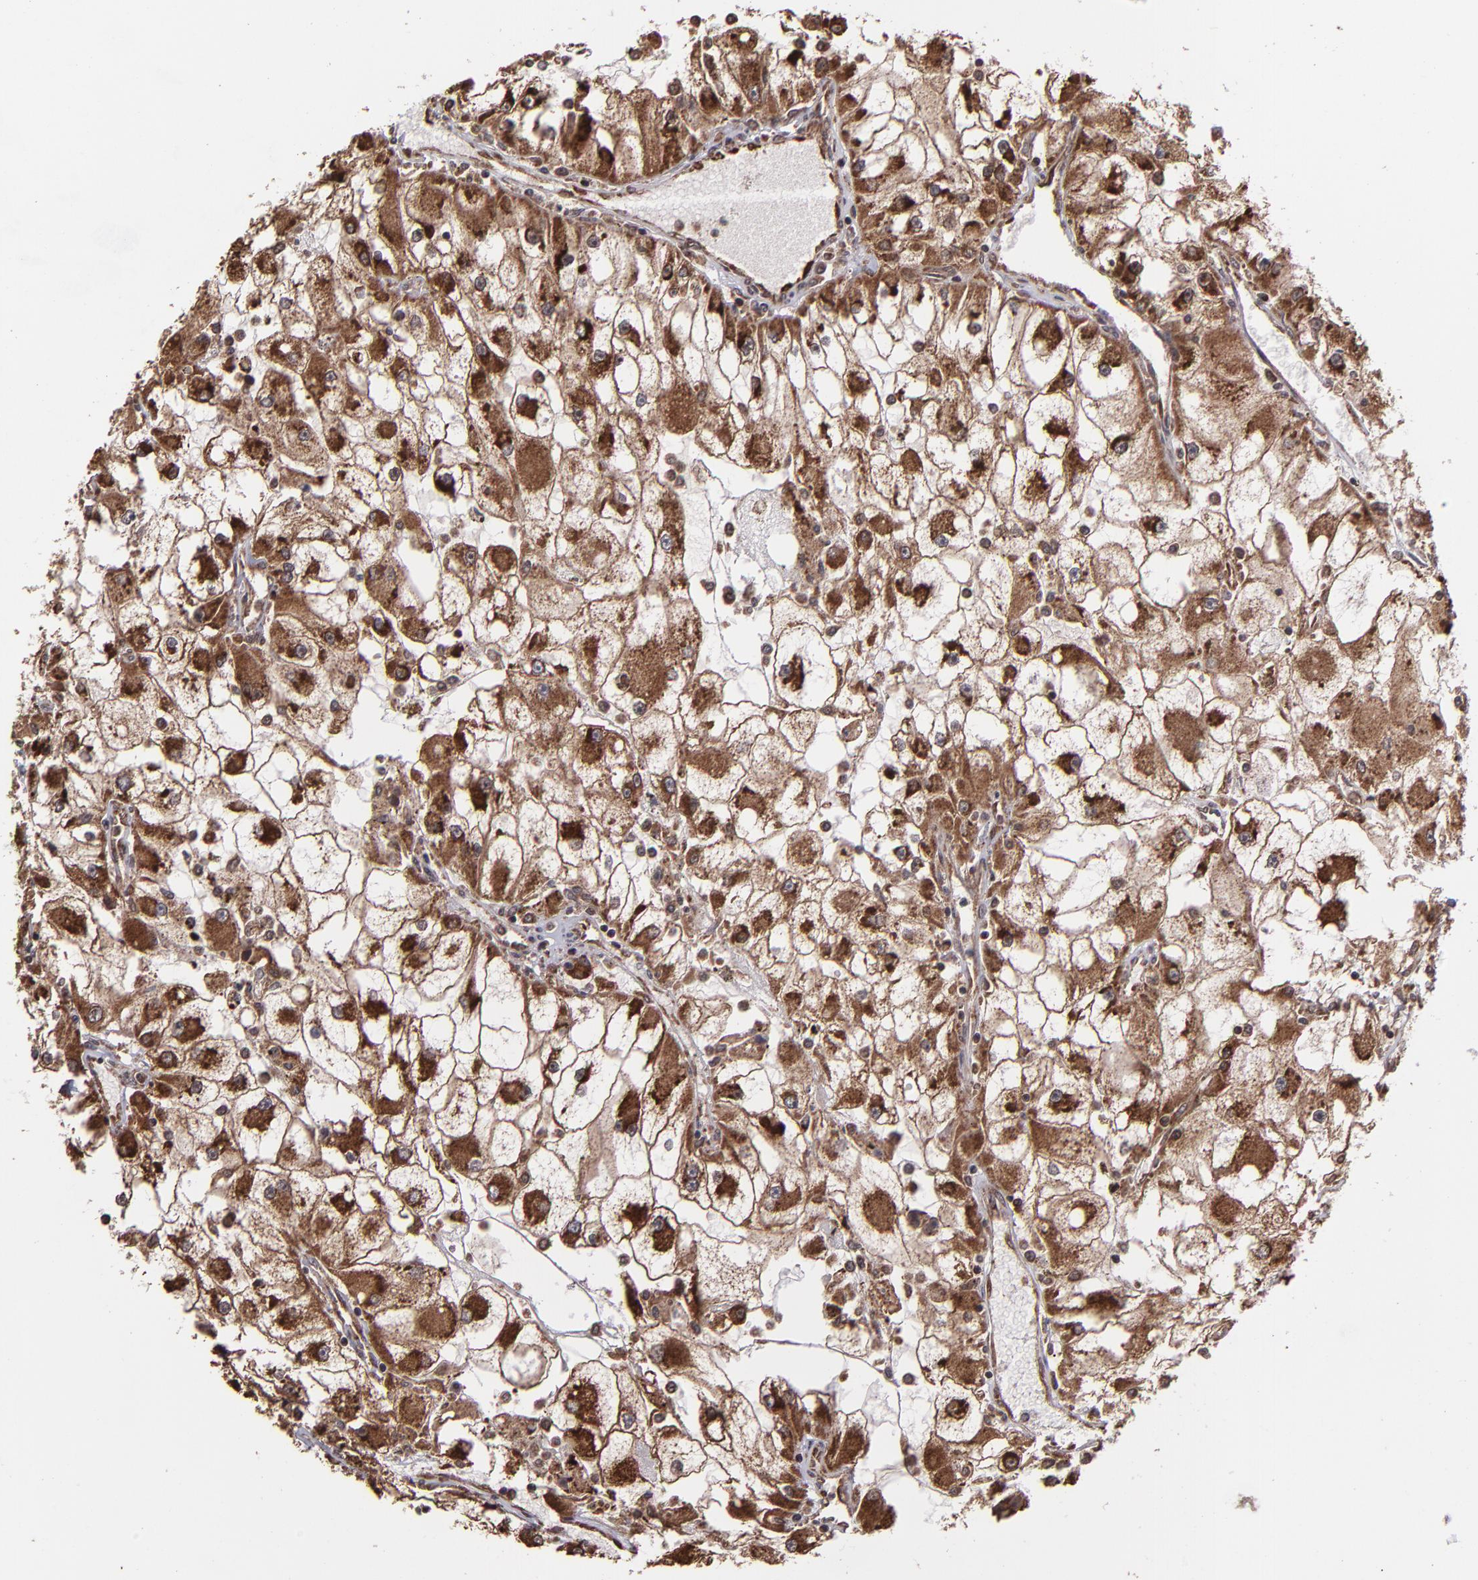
{"staining": {"intensity": "strong", "quantity": ">75%", "location": "cytoplasmic/membranous,nuclear"}, "tissue": "renal cancer", "cell_type": "Tumor cells", "image_type": "cancer", "snomed": [{"axis": "morphology", "description": "Adenocarcinoma, NOS"}, {"axis": "topography", "description": "Kidney"}], "caption": "Adenocarcinoma (renal) stained with IHC shows strong cytoplasmic/membranous and nuclear staining in approximately >75% of tumor cells.", "gene": "EIF4ENIF1", "patient": {"sex": "female", "age": 73}}